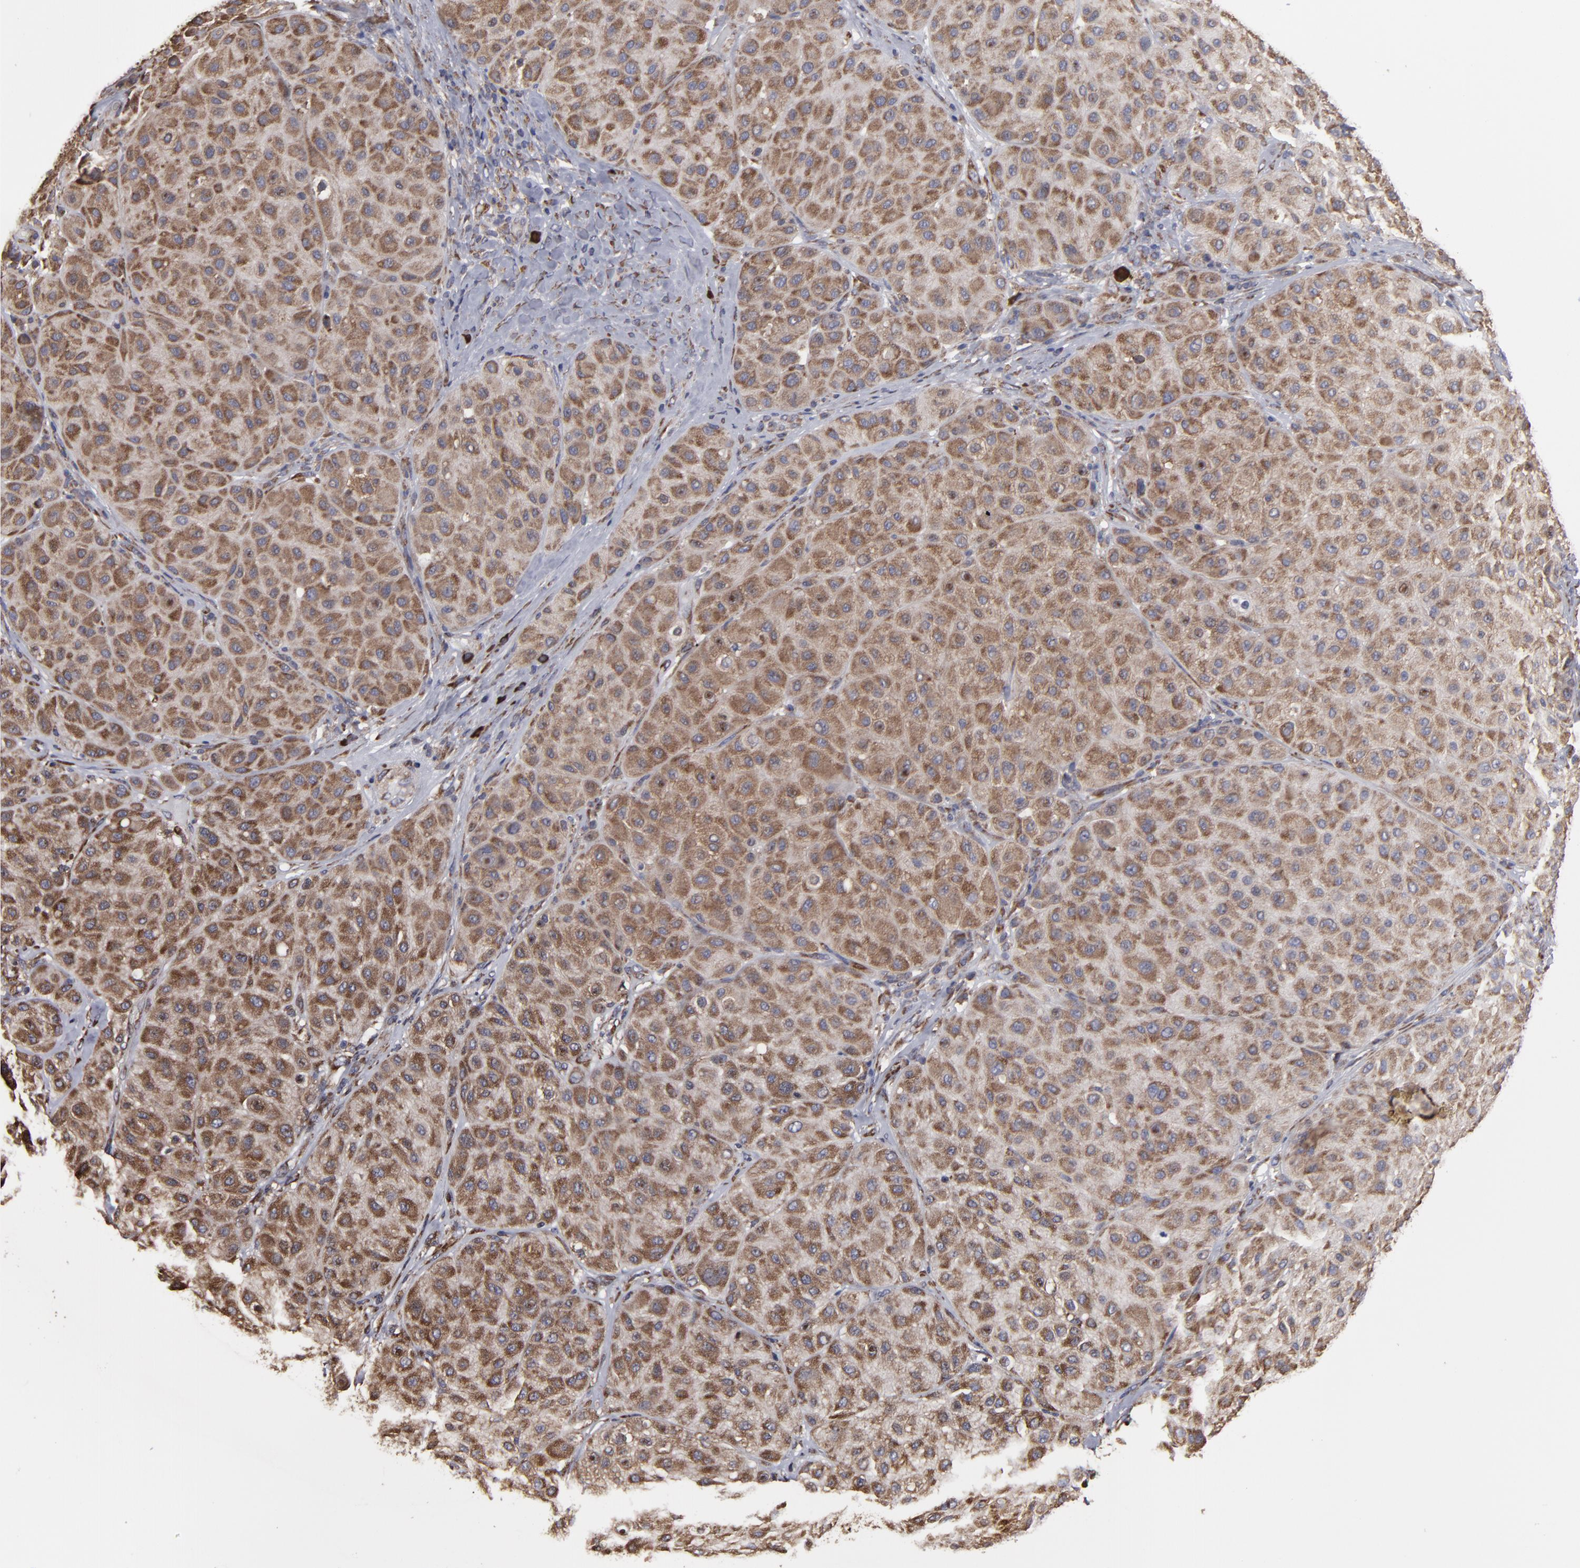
{"staining": {"intensity": "moderate", "quantity": ">75%", "location": "cytoplasmic/membranous"}, "tissue": "melanoma", "cell_type": "Tumor cells", "image_type": "cancer", "snomed": [{"axis": "morphology", "description": "Normal tissue, NOS"}, {"axis": "morphology", "description": "Malignant melanoma, Metastatic site"}, {"axis": "topography", "description": "Skin"}], "caption": "Tumor cells reveal medium levels of moderate cytoplasmic/membranous positivity in about >75% of cells in melanoma.", "gene": "SND1", "patient": {"sex": "male", "age": 41}}